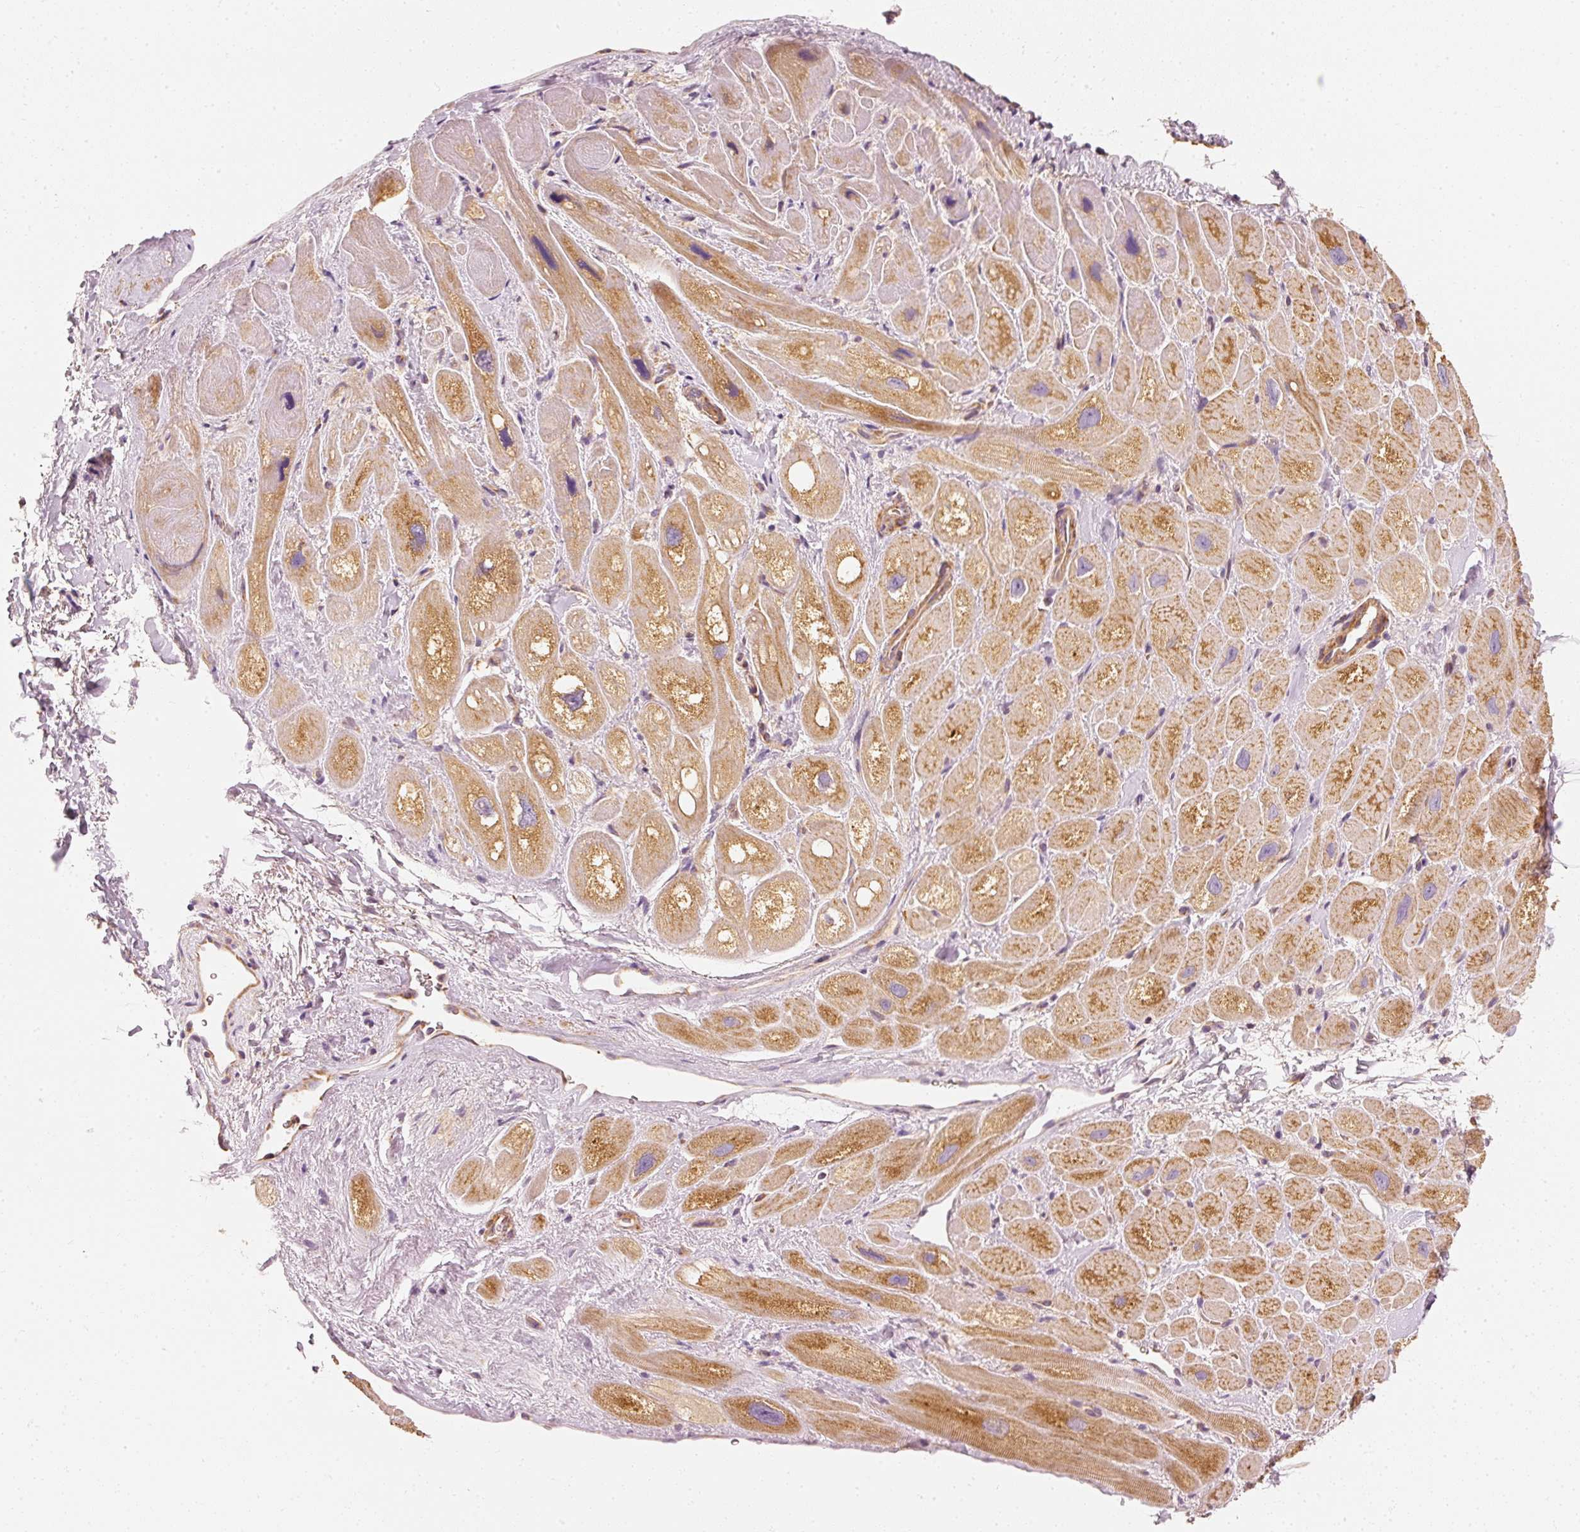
{"staining": {"intensity": "moderate", "quantity": ">75%", "location": "cytoplasmic/membranous"}, "tissue": "heart muscle", "cell_type": "Cardiomyocytes", "image_type": "normal", "snomed": [{"axis": "morphology", "description": "Normal tissue, NOS"}, {"axis": "topography", "description": "Heart"}], "caption": "The image displays immunohistochemical staining of benign heart muscle. There is moderate cytoplasmic/membranous positivity is identified in approximately >75% of cardiomyocytes. The protein is shown in brown color, while the nuclei are stained blue.", "gene": "TOMM40", "patient": {"sex": "male", "age": 49}}